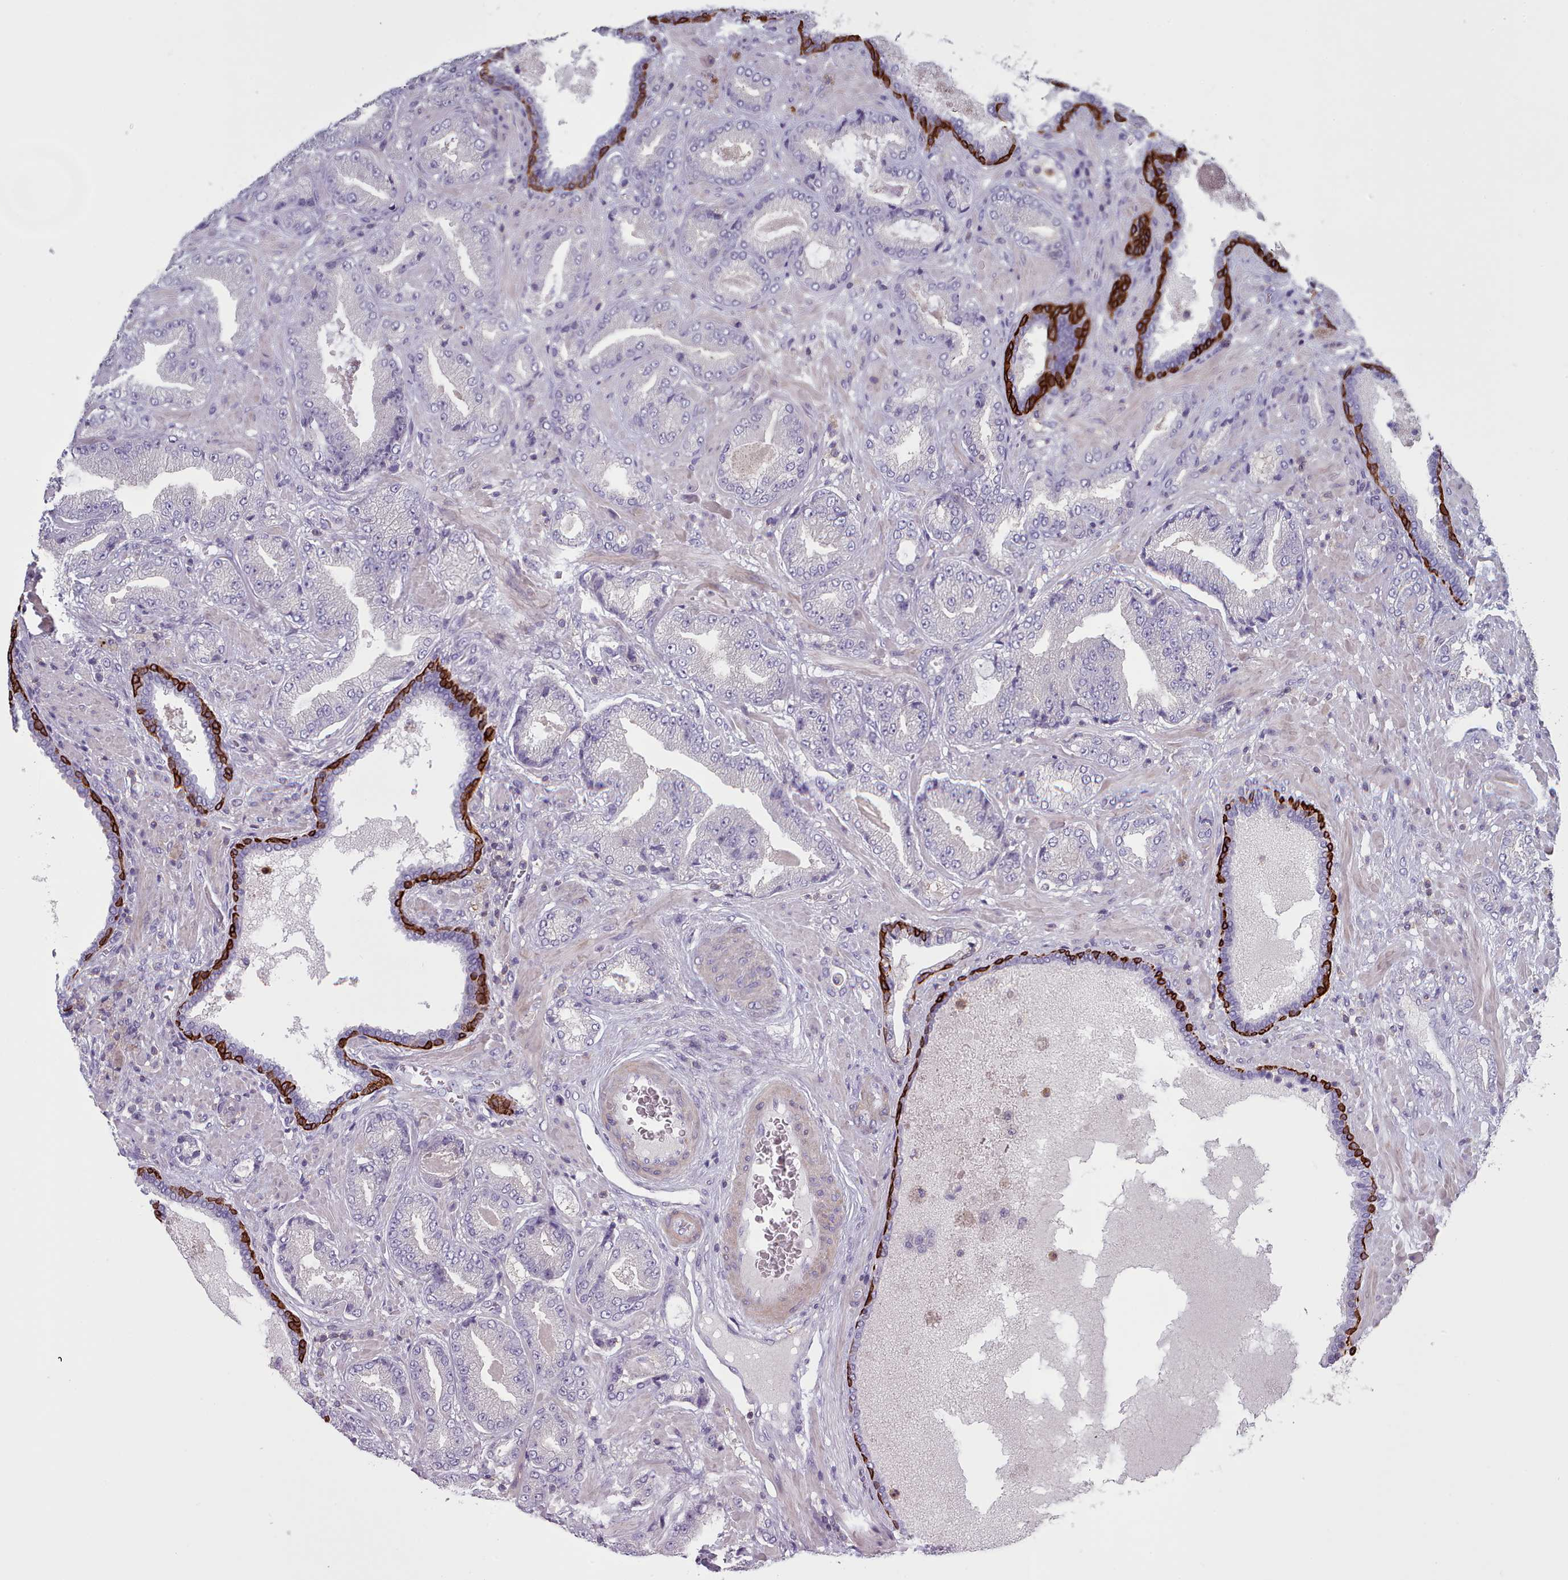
{"staining": {"intensity": "negative", "quantity": "none", "location": "none"}, "tissue": "prostate cancer", "cell_type": "Tumor cells", "image_type": "cancer", "snomed": [{"axis": "morphology", "description": "Adenocarcinoma, High grade"}, {"axis": "topography", "description": "Prostate"}], "caption": "Immunohistochemical staining of prostate cancer (high-grade adenocarcinoma) shows no significant positivity in tumor cells.", "gene": "RAC2", "patient": {"sex": "male", "age": 68}}